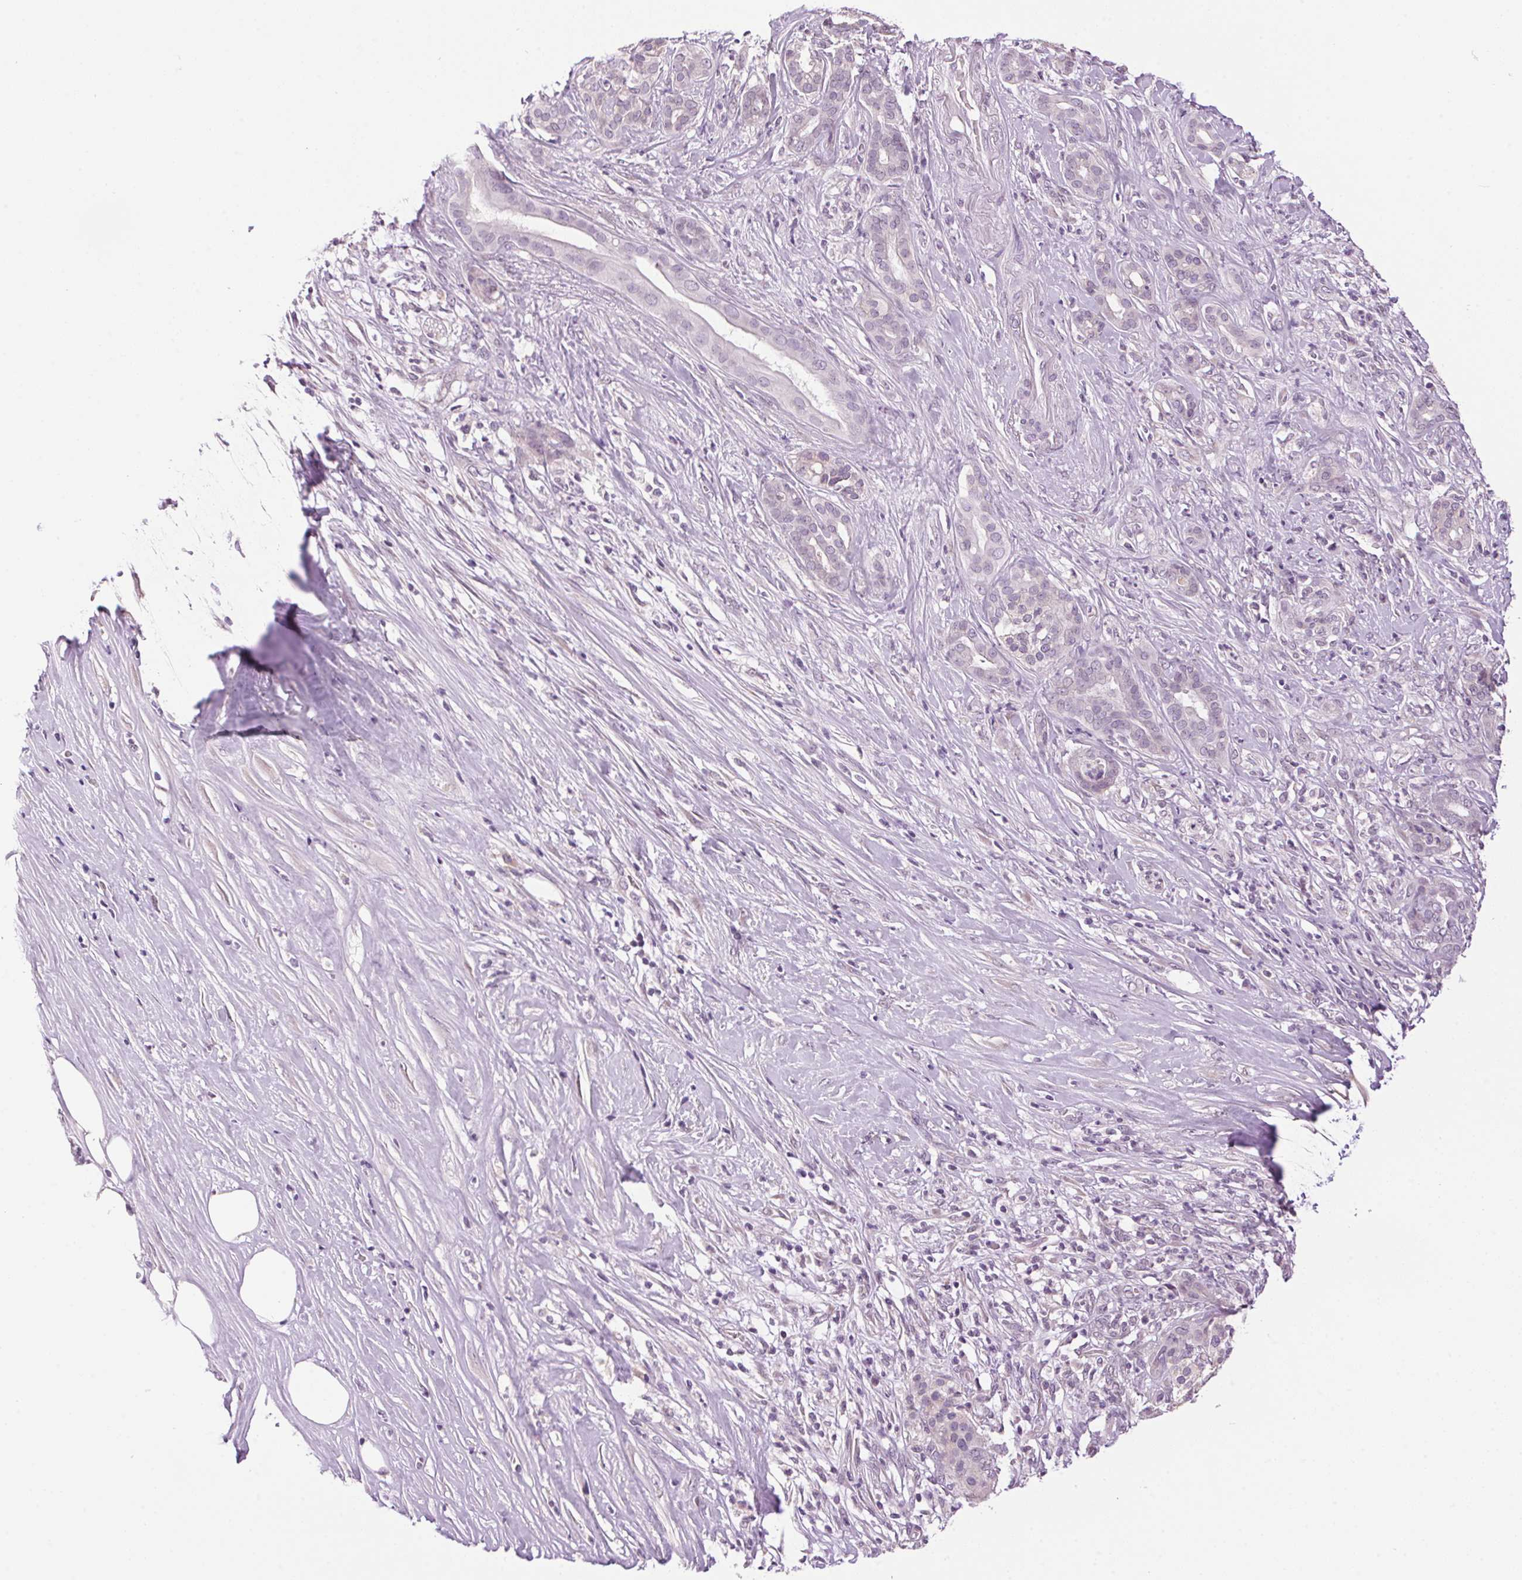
{"staining": {"intensity": "negative", "quantity": "none", "location": "none"}, "tissue": "pancreatic cancer", "cell_type": "Tumor cells", "image_type": "cancer", "snomed": [{"axis": "morphology", "description": "Normal tissue, NOS"}, {"axis": "morphology", "description": "Inflammation, NOS"}, {"axis": "morphology", "description": "Adenocarcinoma, NOS"}, {"axis": "topography", "description": "Pancreas"}], "caption": "Immunohistochemical staining of human pancreatic cancer (adenocarcinoma) exhibits no significant staining in tumor cells.", "gene": "SMIM13", "patient": {"sex": "male", "age": 57}}